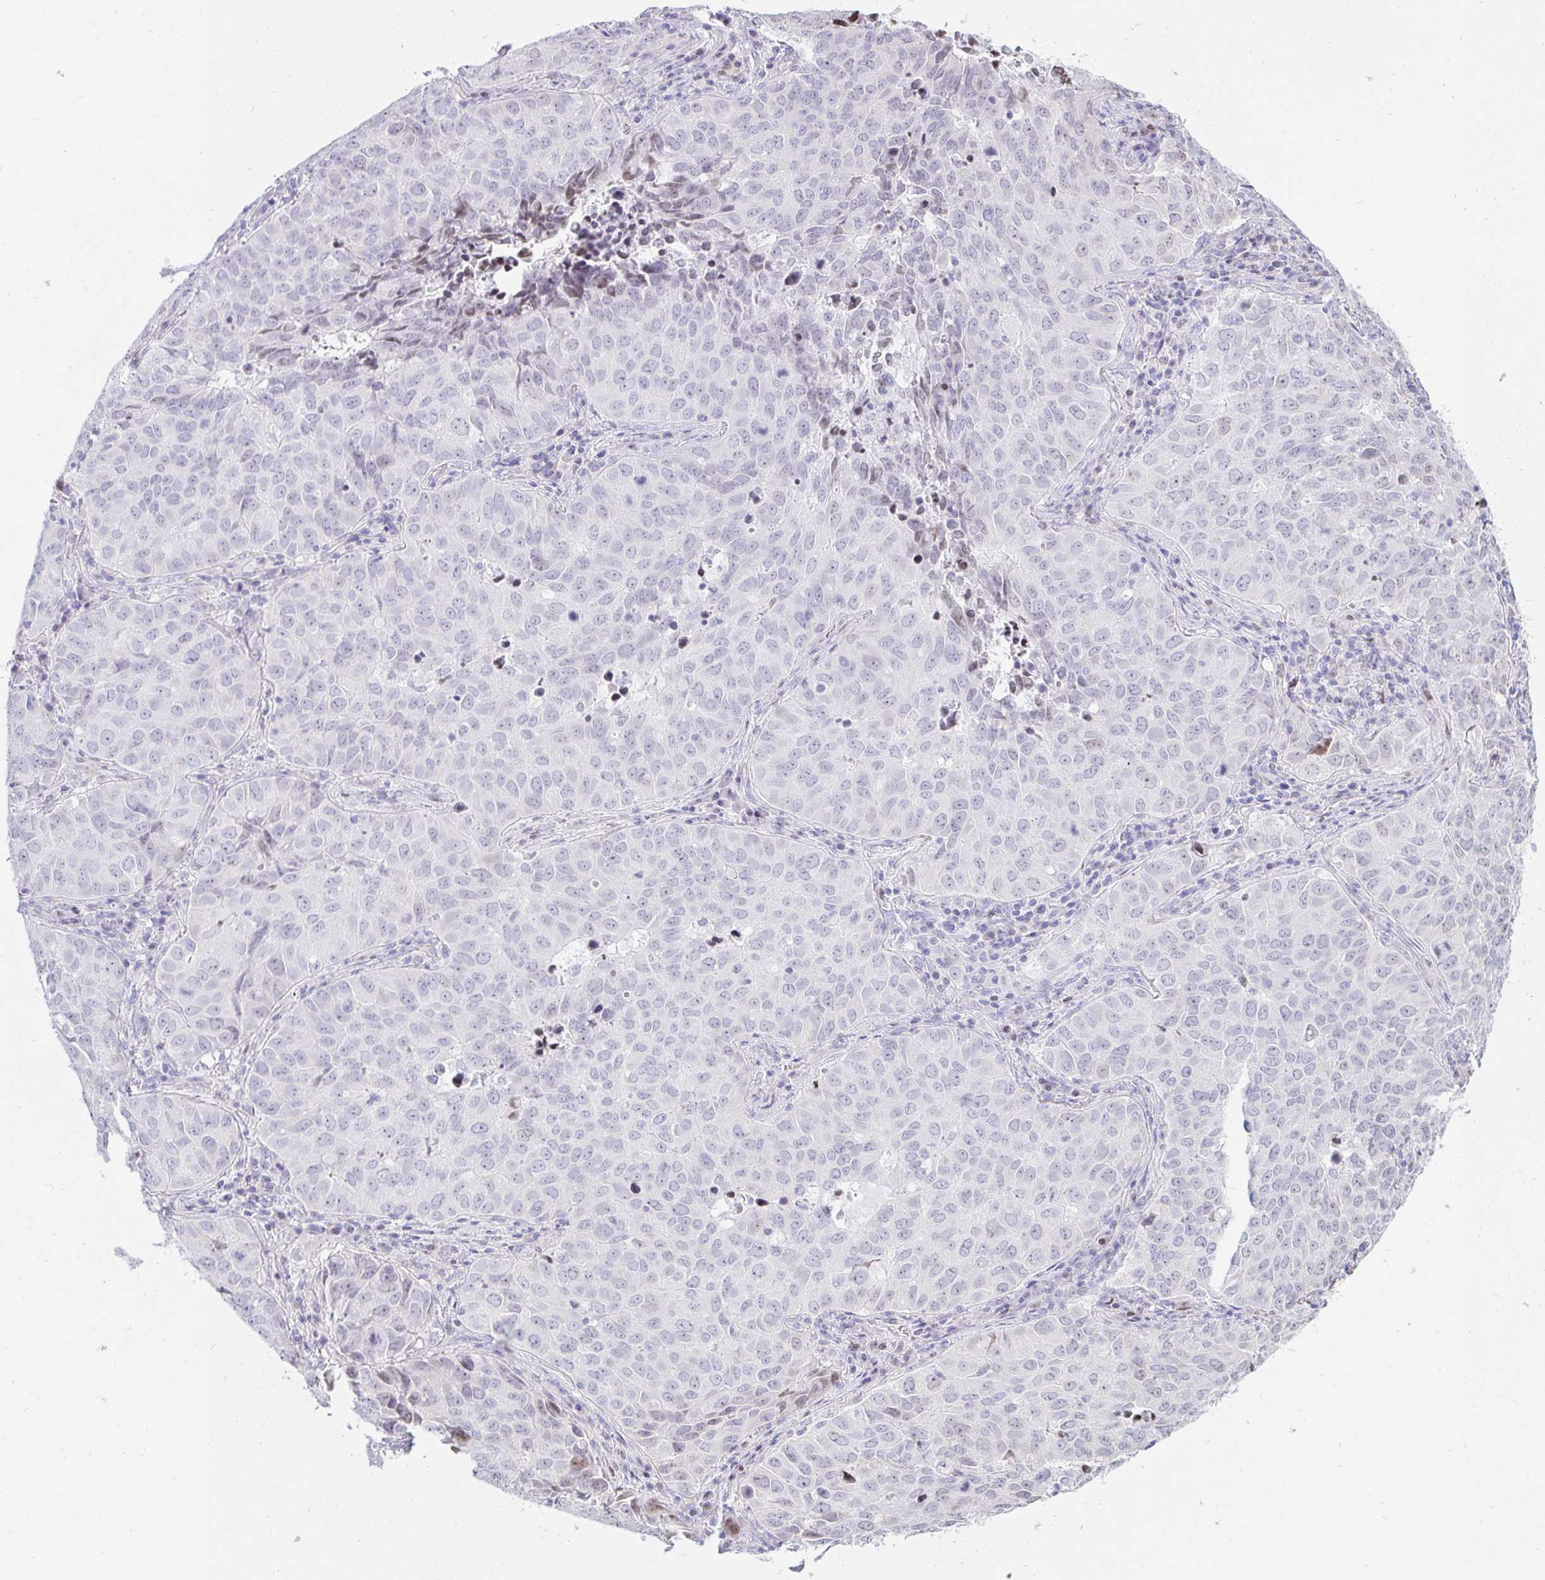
{"staining": {"intensity": "negative", "quantity": "none", "location": "none"}, "tissue": "lung cancer", "cell_type": "Tumor cells", "image_type": "cancer", "snomed": [{"axis": "morphology", "description": "Adenocarcinoma, NOS"}, {"axis": "topography", "description": "Lung"}], "caption": "This is a histopathology image of IHC staining of adenocarcinoma (lung), which shows no expression in tumor cells. Brightfield microscopy of immunohistochemistry stained with DAB (3,3'-diaminobenzidine) (brown) and hematoxylin (blue), captured at high magnification.", "gene": "CAPSL", "patient": {"sex": "female", "age": 50}}